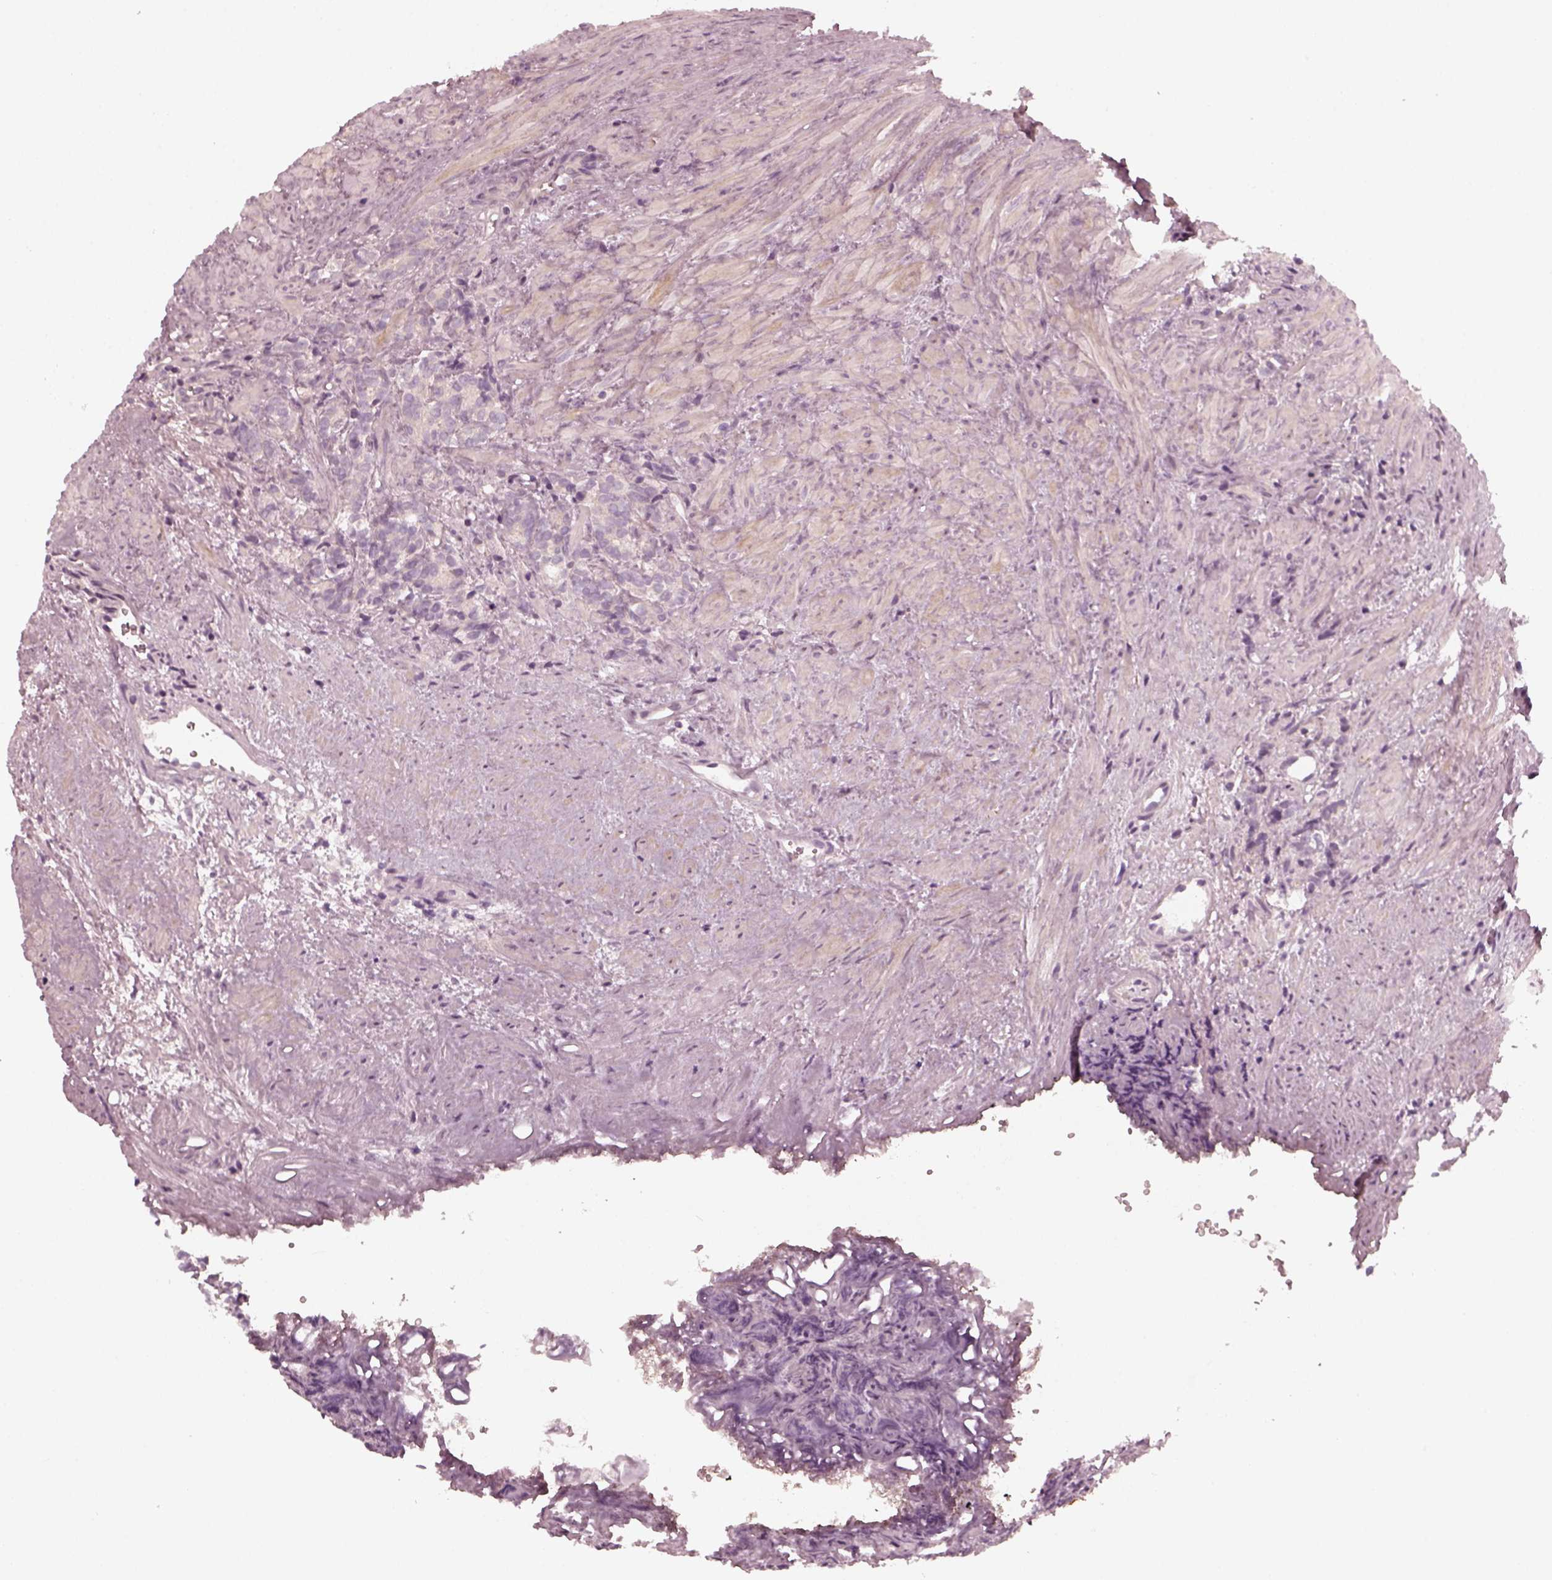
{"staining": {"intensity": "negative", "quantity": "none", "location": "none"}, "tissue": "prostate cancer", "cell_type": "Tumor cells", "image_type": "cancer", "snomed": [{"axis": "morphology", "description": "Adenocarcinoma, High grade"}, {"axis": "topography", "description": "Prostate"}], "caption": "An image of human high-grade adenocarcinoma (prostate) is negative for staining in tumor cells.", "gene": "CHIT1", "patient": {"sex": "male", "age": 84}}